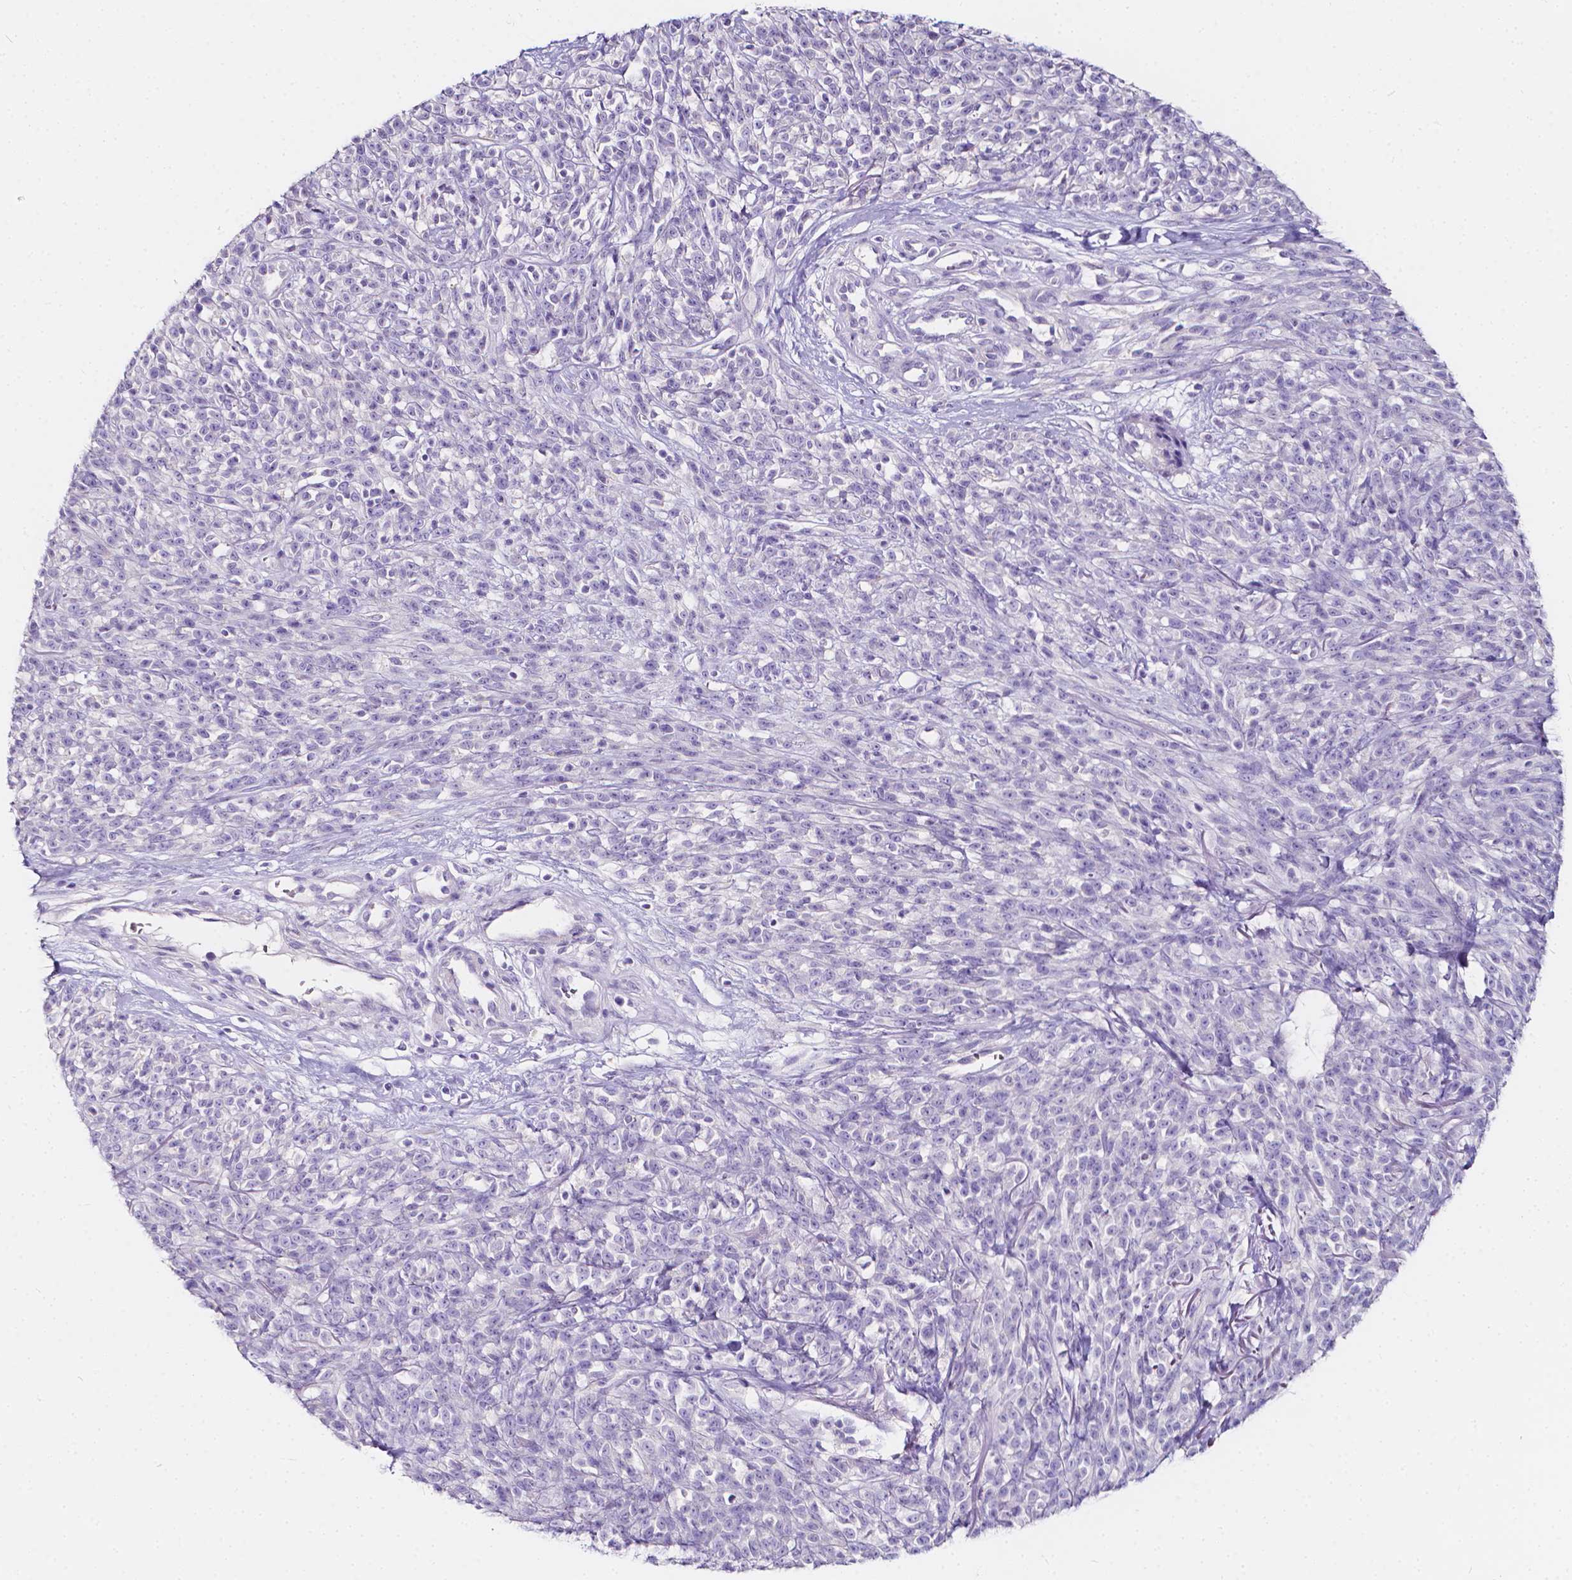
{"staining": {"intensity": "negative", "quantity": "none", "location": "none"}, "tissue": "melanoma", "cell_type": "Tumor cells", "image_type": "cancer", "snomed": [{"axis": "morphology", "description": "Malignant melanoma, NOS"}, {"axis": "topography", "description": "Skin"}, {"axis": "topography", "description": "Skin of trunk"}], "caption": "Malignant melanoma stained for a protein using immunohistochemistry (IHC) displays no positivity tumor cells.", "gene": "CLSTN2", "patient": {"sex": "male", "age": 74}}